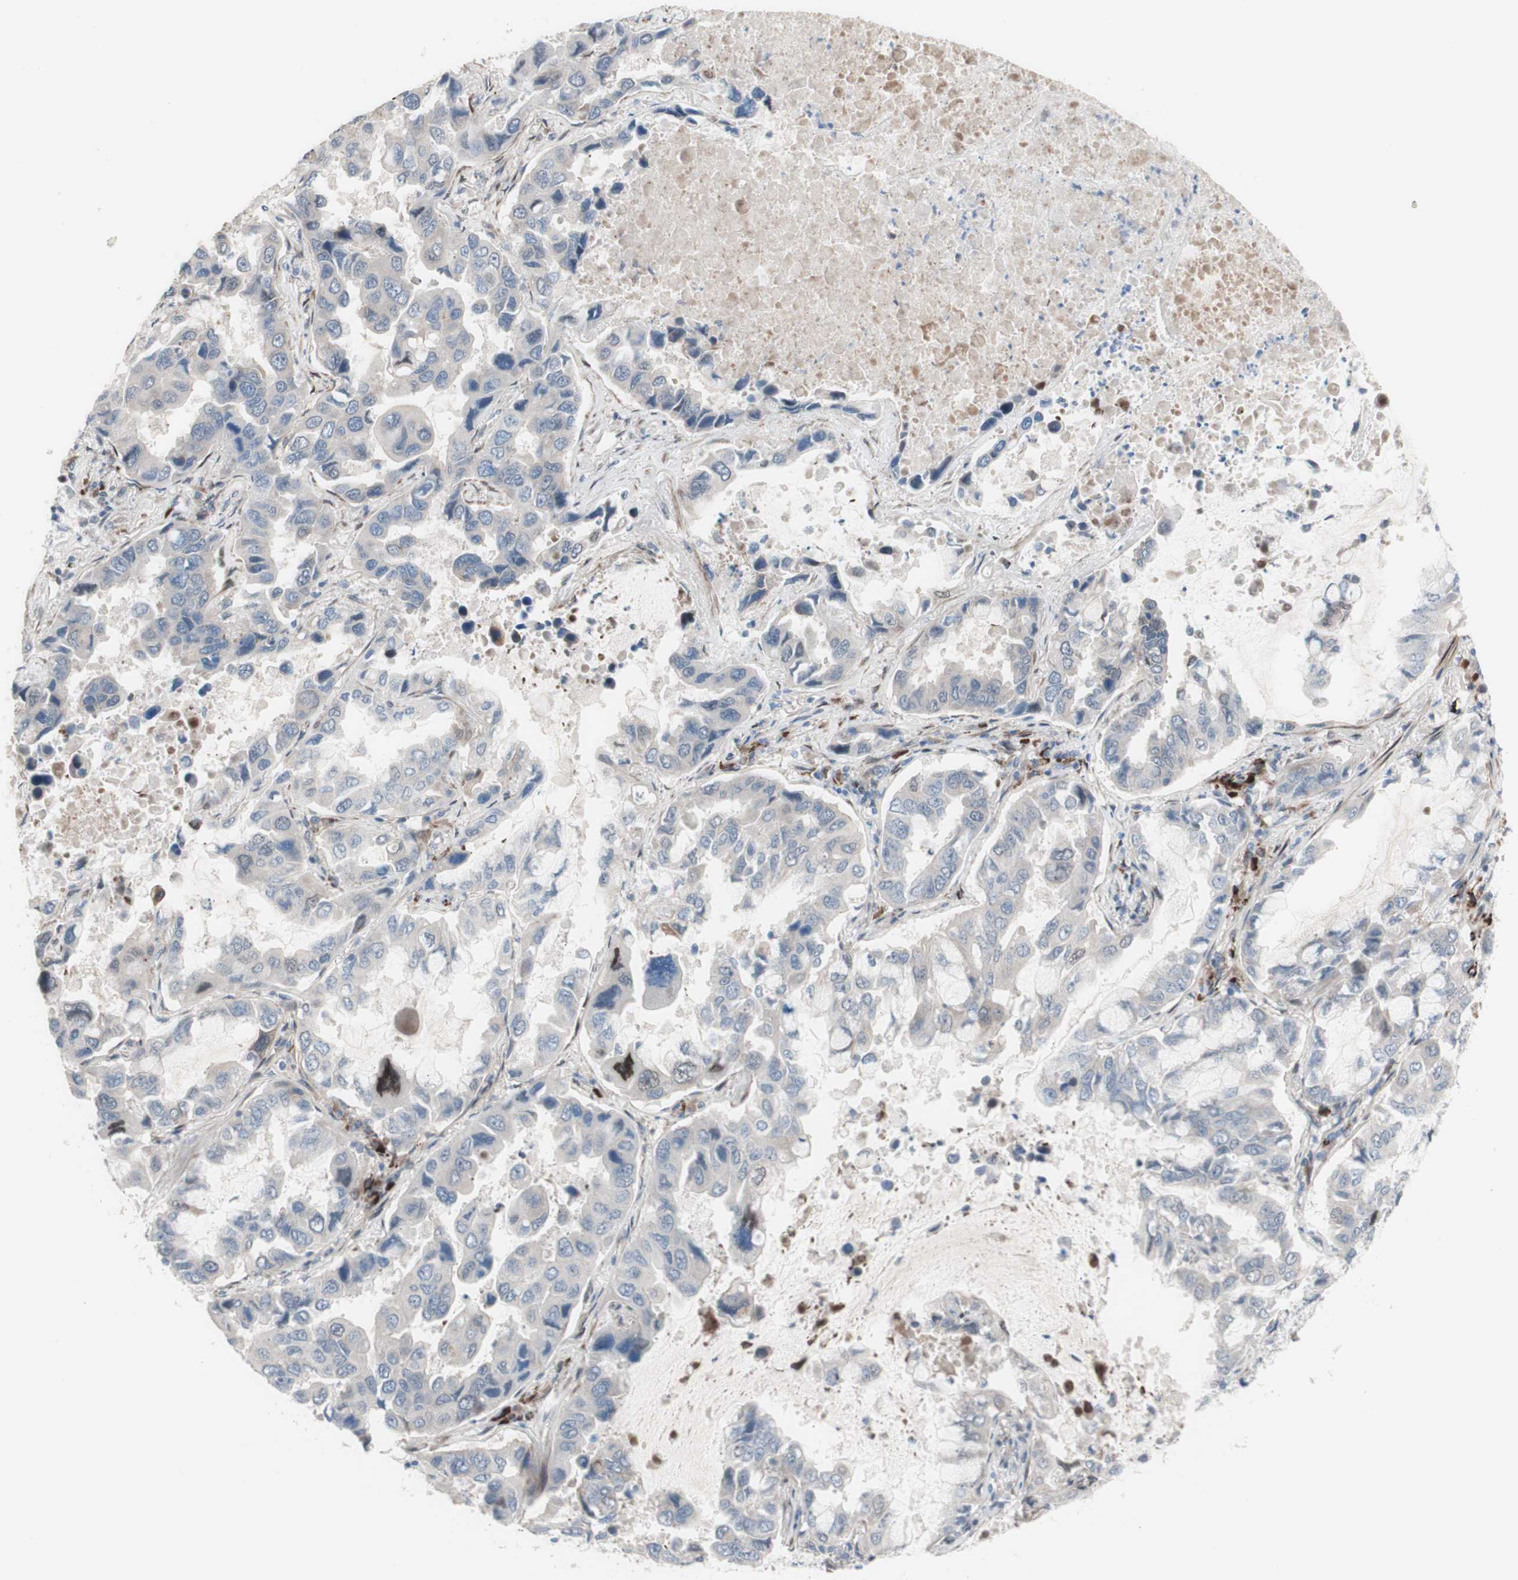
{"staining": {"intensity": "negative", "quantity": "none", "location": "none"}, "tissue": "lung cancer", "cell_type": "Tumor cells", "image_type": "cancer", "snomed": [{"axis": "morphology", "description": "Adenocarcinoma, NOS"}, {"axis": "topography", "description": "Lung"}], "caption": "The photomicrograph exhibits no significant staining in tumor cells of lung cancer (adenocarcinoma).", "gene": "PHTF2", "patient": {"sex": "male", "age": 64}}